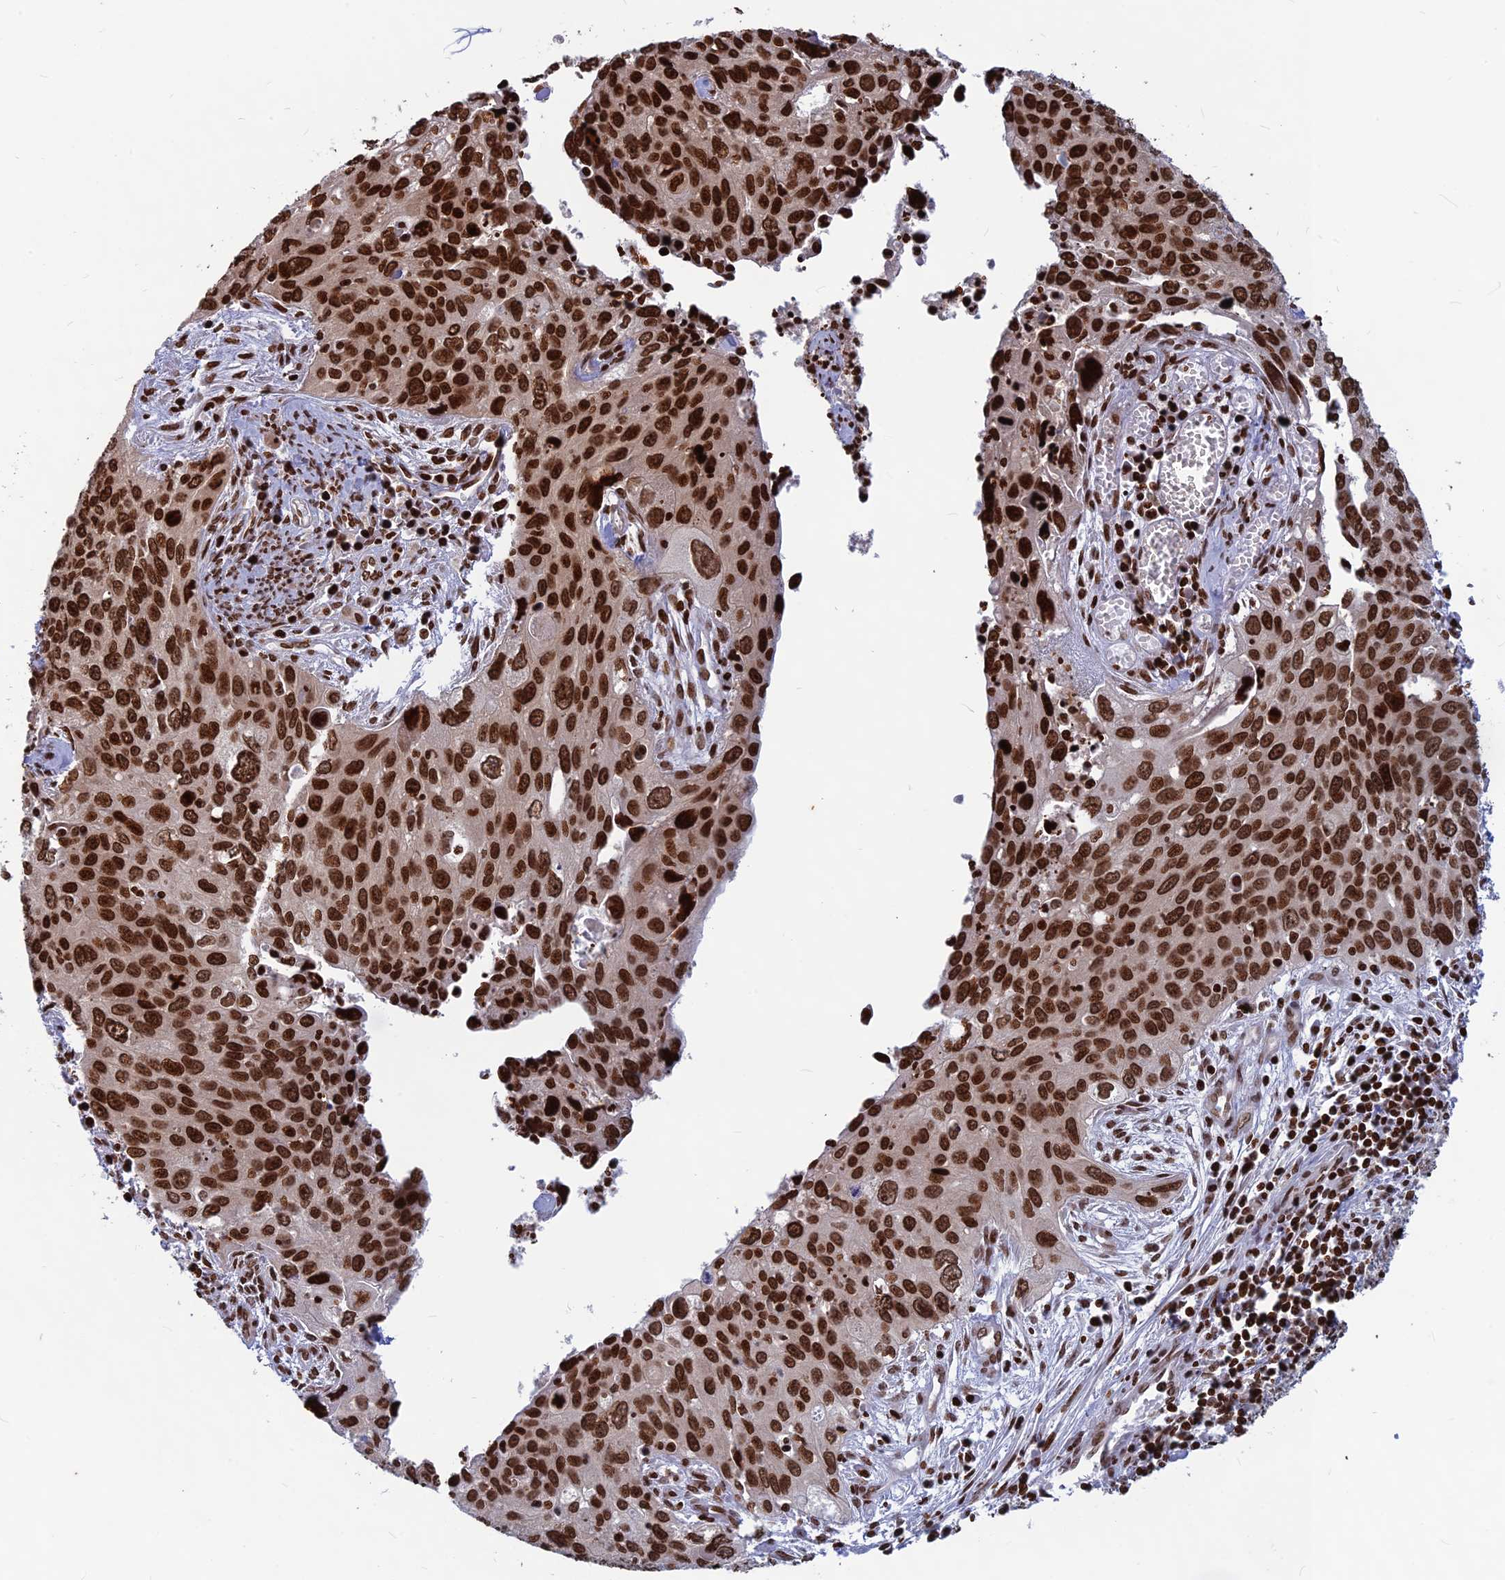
{"staining": {"intensity": "strong", "quantity": ">75%", "location": "nuclear"}, "tissue": "cervical cancer", "cell_type": "Tumor cells", "image_type": "cancer", "snomed": [{"axis": "morphology", "description": "Squamous cell carcinoma, NOS"}, {"axis": "topography", "description": "Cervix"}], "caption": "Strong nuclear protein expression is seen in about >75% of tumor cells in cervical cancer (squamous cell carcinoma).", "gene": "TET2", "patient": {"sex": "female", "age": 55}}